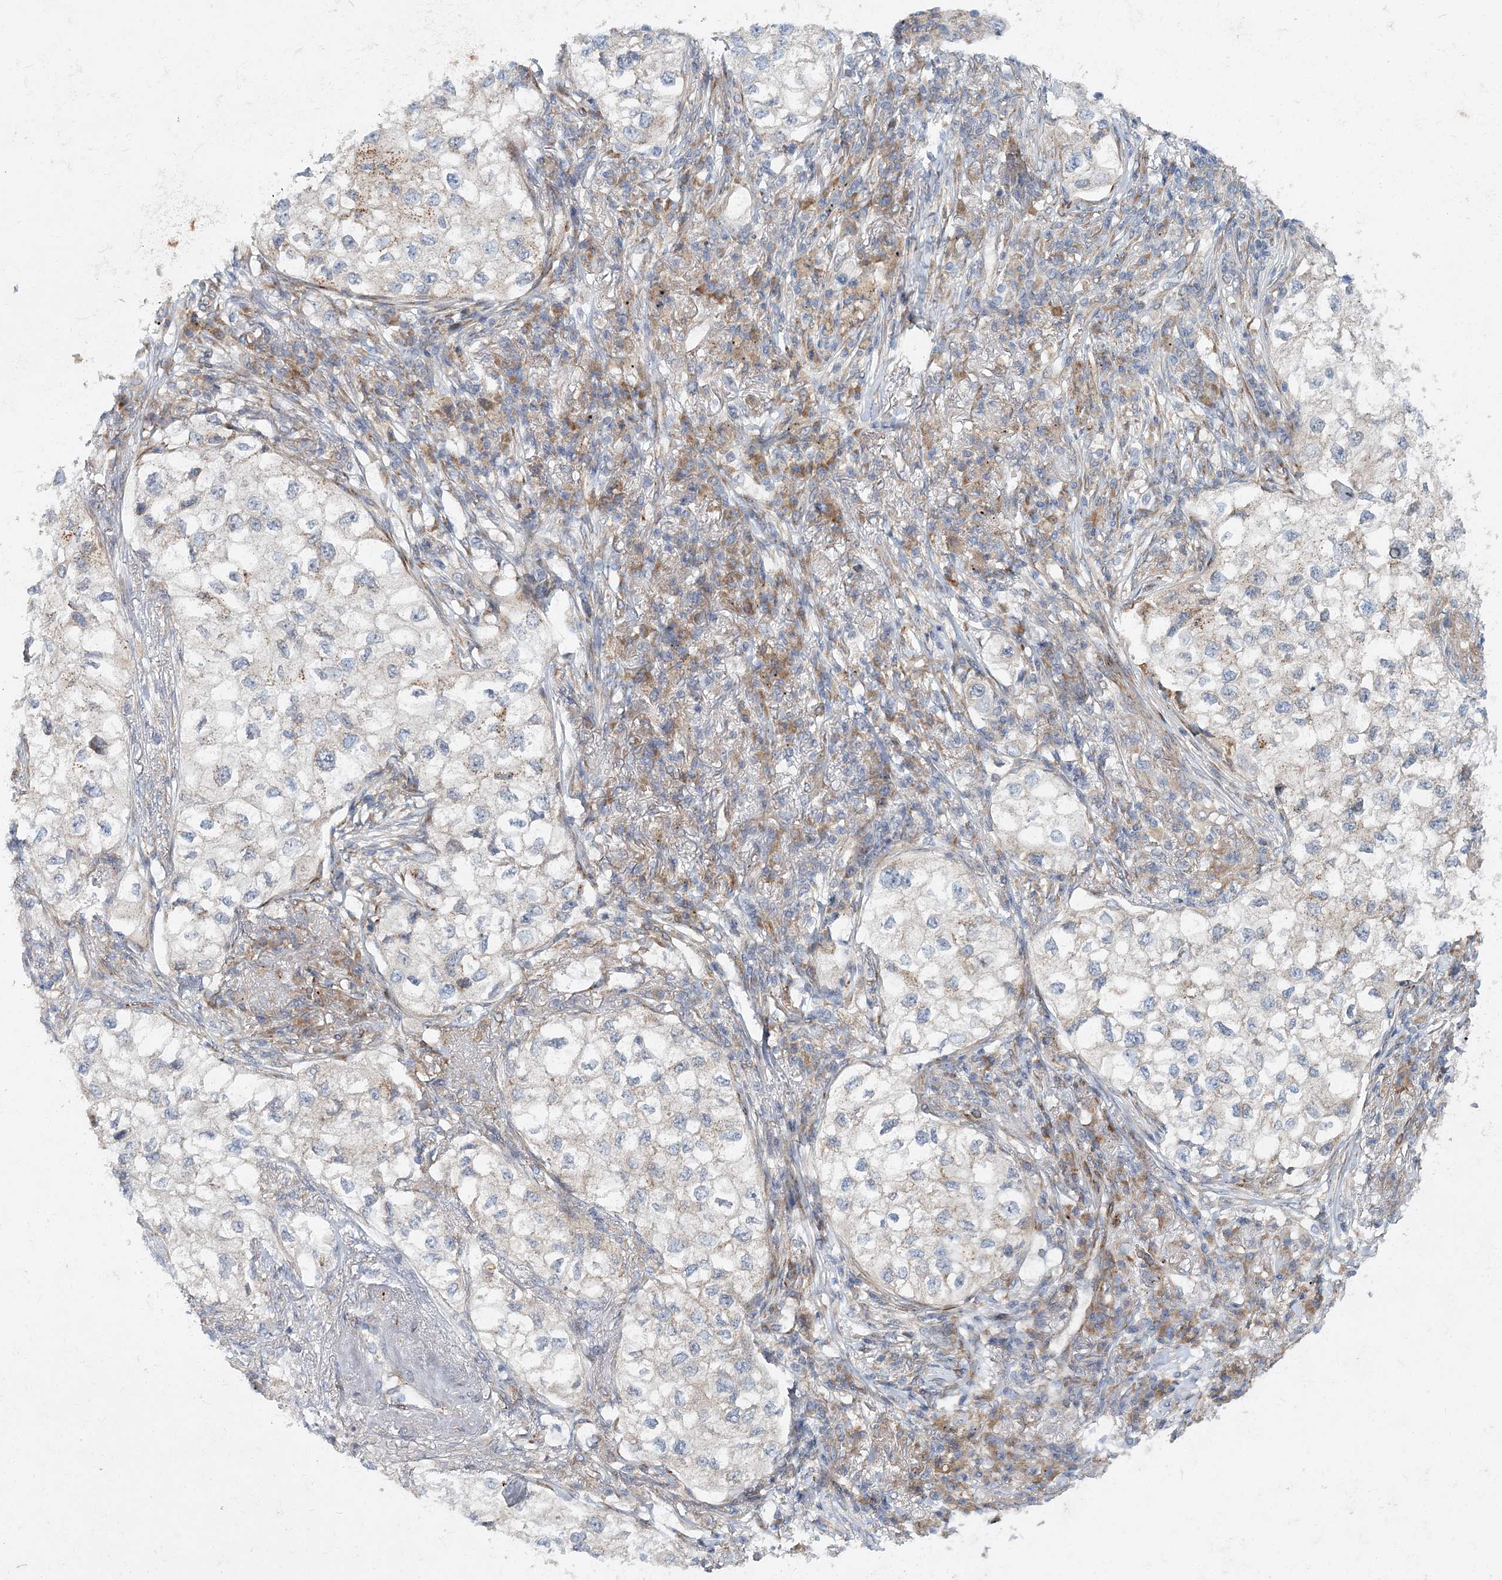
{"staining": {"intensity": "negative", "quantity": "none", "location": "none"}, "tissue": "lung cancer", "cell_type": "Tumor cells", "image_type": "cancer", "snomed": [{"axis": "morphology", "description": "Adenocarcinoma, NOS"}, {"axis": "topography", "description": "Lung"}], "caption": "Immunohistochemical staining of adenocarcinoma (lung) shows no significant staining in tumor cells.", "gene": "NBAS", "patient": {"sex": "male", "age": 63}}